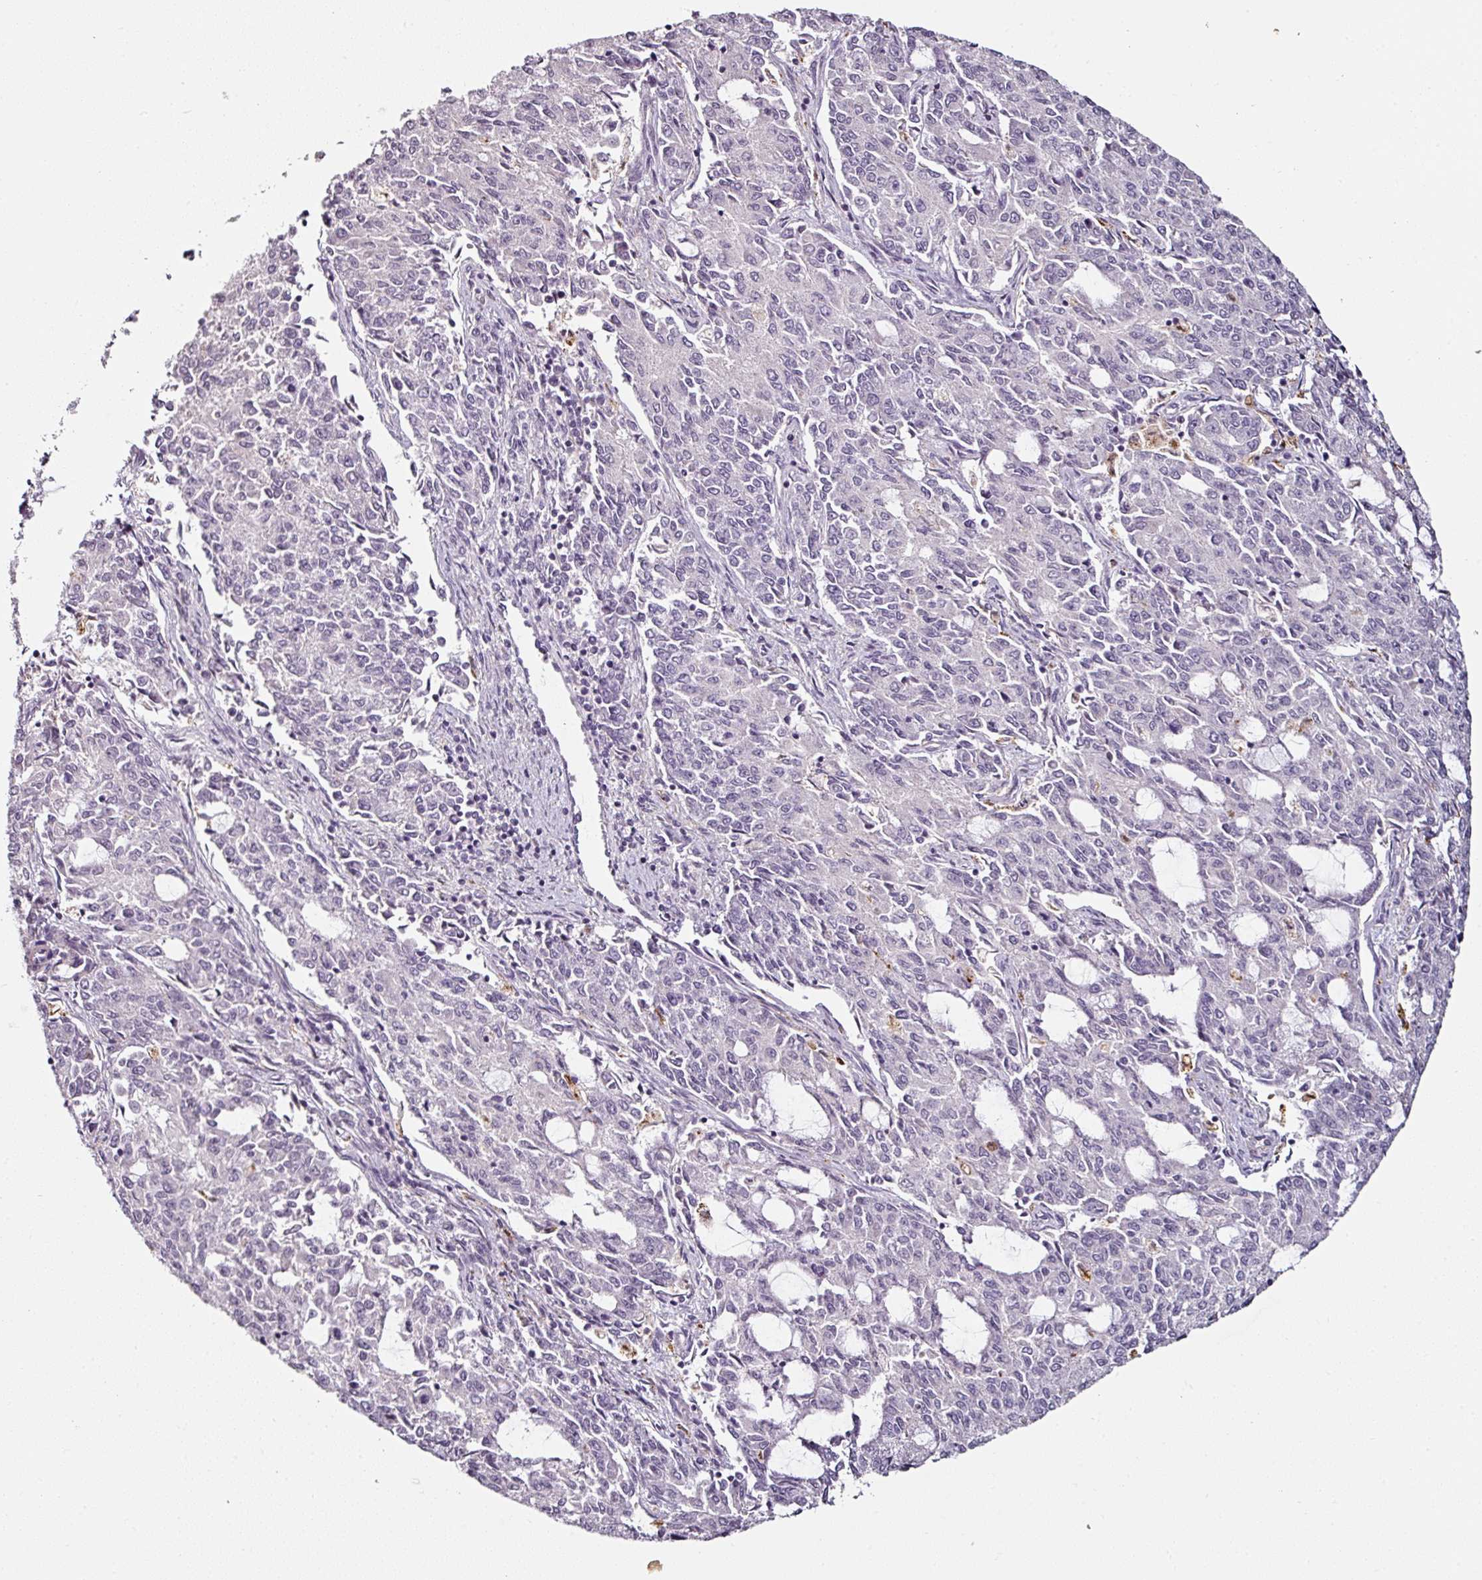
{"staining": {"intensity": "negative", "quantity": "none", "location": "none"}, "tissue": "endometrial cancer", "cell_type": "Tumor cells", "image_type": "cancer", "snomed": [{"axis": "morphology", "description": "Adenocarcinoma, NOS"}, {"axis": "topography", "description": "Endometrium"}], "caption": "The micrograph shows no staining of tumor cells in endometrial cancer (adenocarcinoma).", "gene": "CAP2", "patient": {"sex": "female", "age": 50}}